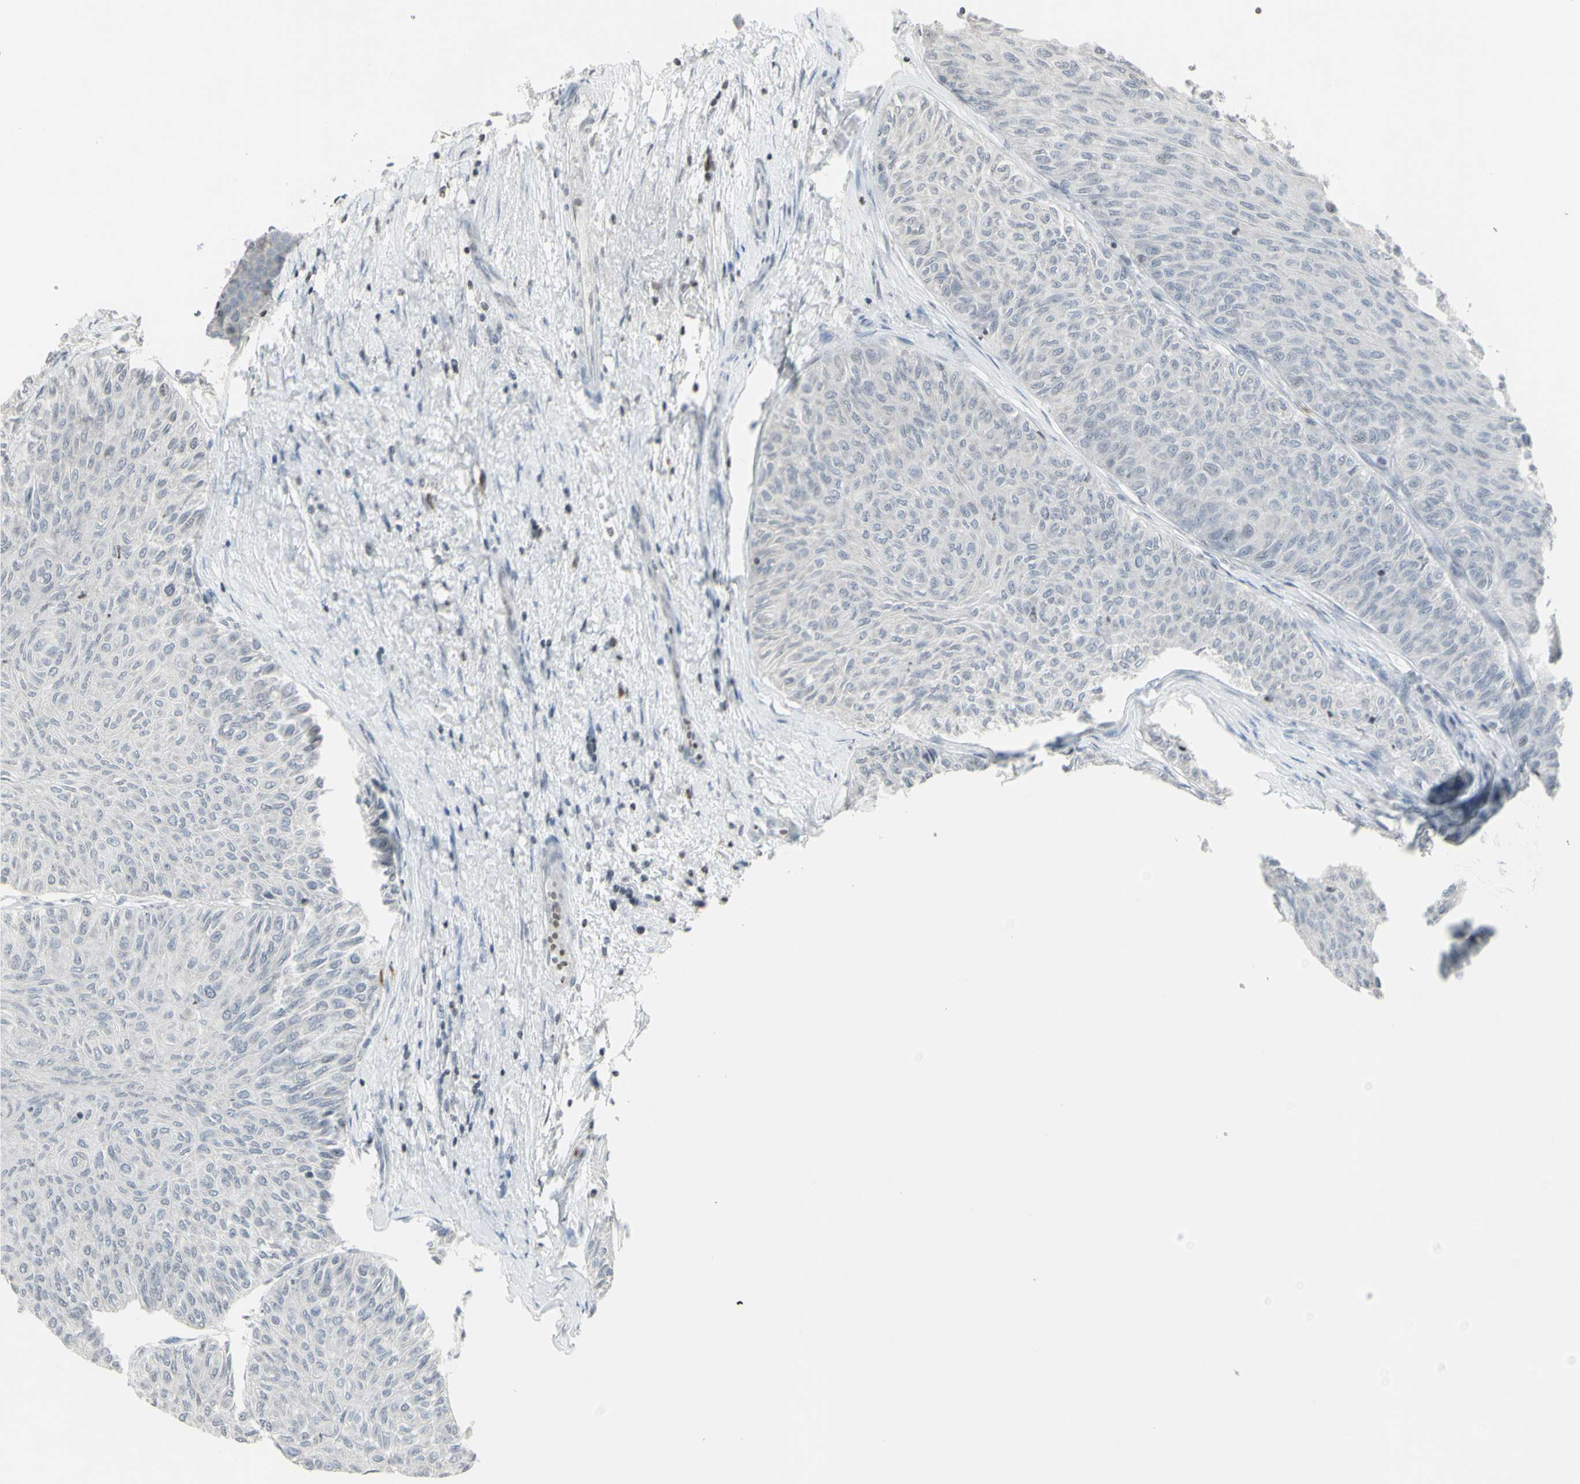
{"staining": {"intensity": "negative", "quantity": "none", "location": "none"}, "tissue": "urothelial cancer", "cell_type": "Tumor cells", "image_type": "cancer", "snomed": [{"axis": "morphology", "description": "Urothelial carcinoma, Low grade"}, {"axis": "topography", "description": "Urinary bladder"}], "caption": "Immunohistochemistry (IHC) of human low-grade urothelial carcinoma demonstrates no positivity in tumor cells.", "gene": "MUC5AC", "patient": {"sex": "male", "age": 78}}